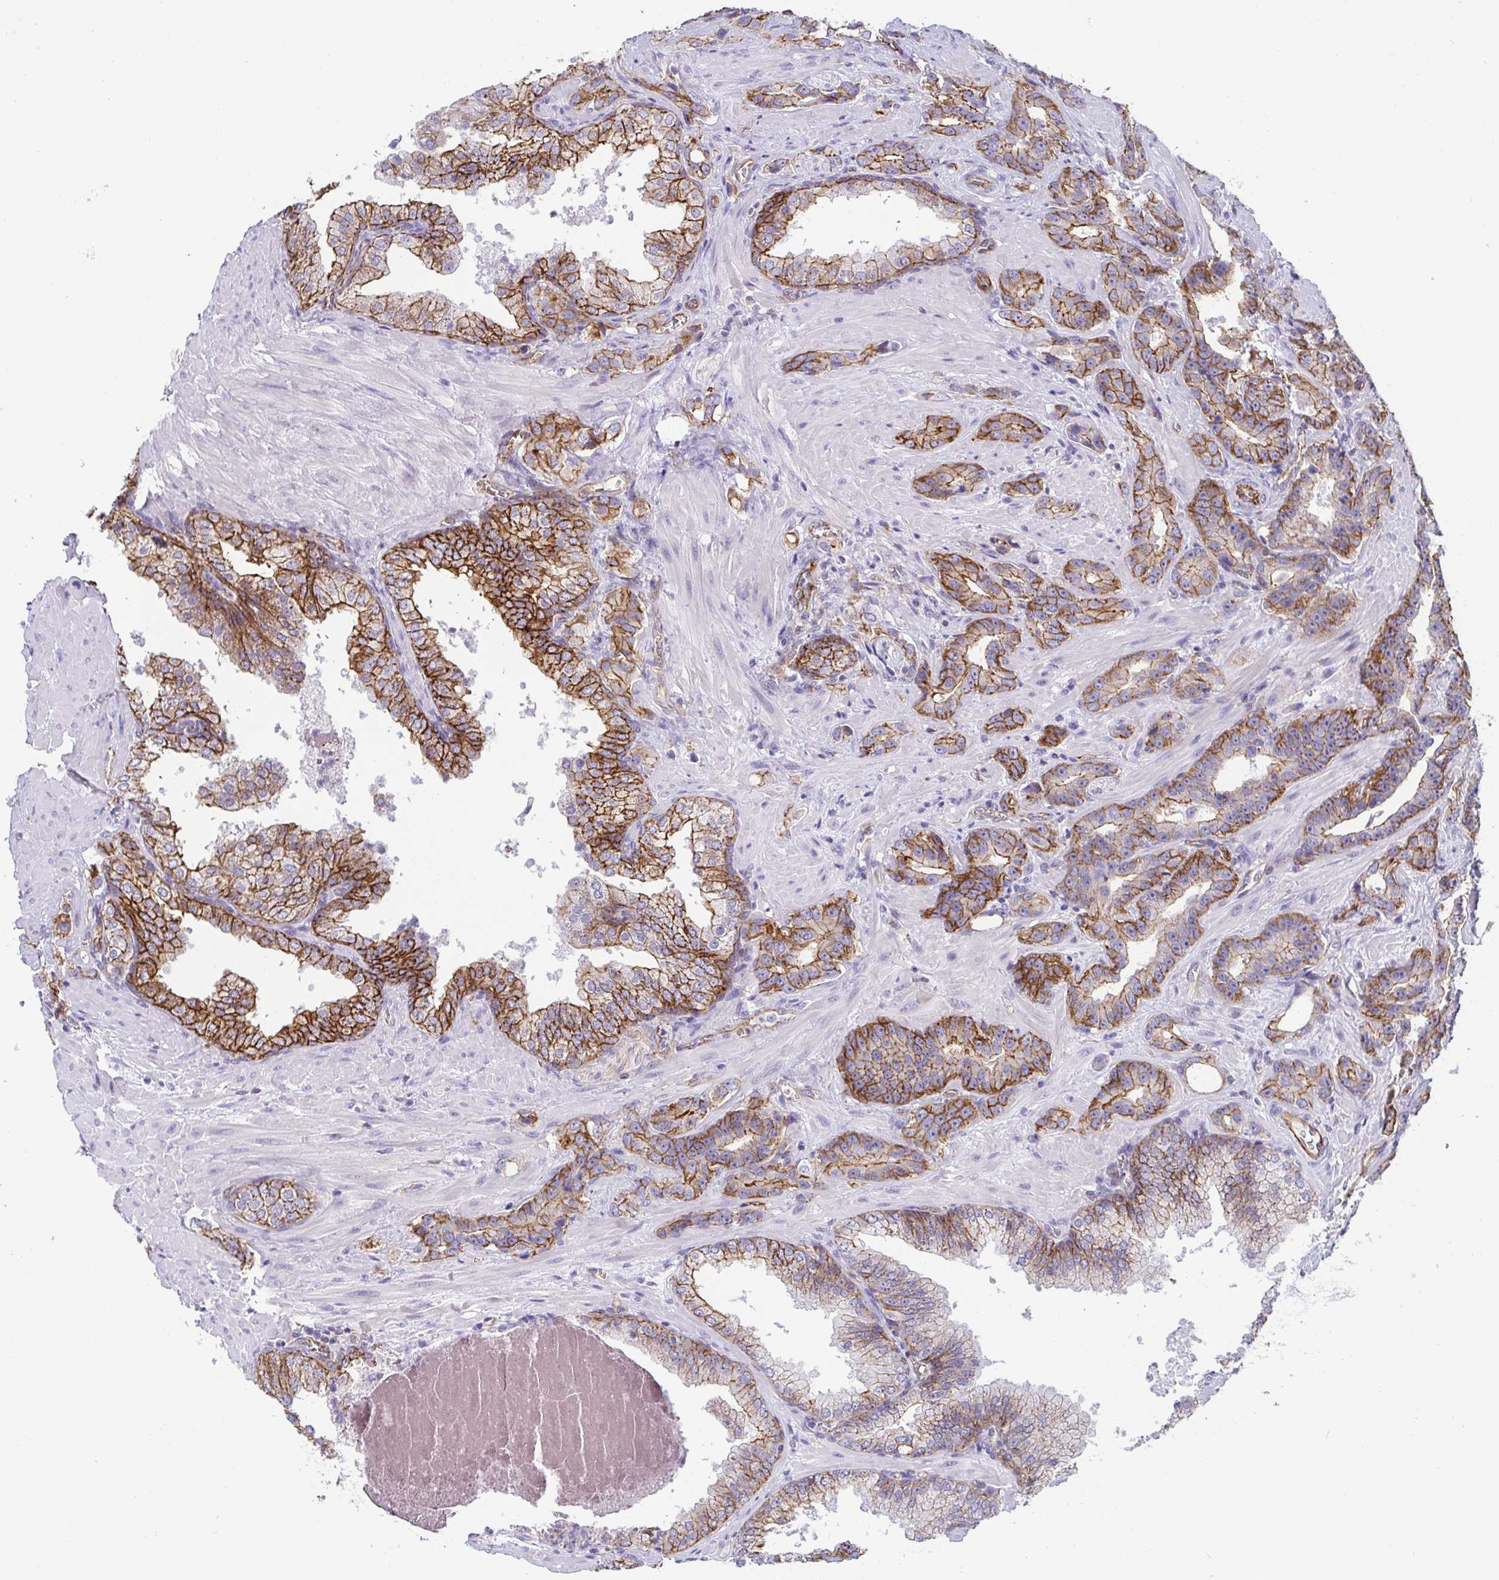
{"staining": {"intensity": "moderate", "quantity": ">75%", "location": "cytoplasmic/membranous"}, "tissue": "prostate cancer", "cell_type": "Tumor cells", "image_type": "cancer", "snomed": [{"axis": "morphology", "description": "Adenocarcinoma, High grade"}, {"axis": "topography", "description": "Prostate"}], "caption": "Protein expression by immunohistochemistry demonstrates moderate cytoplasmic/membranous positivity in approximately >75% of tumor cells in prostate adenocarcinoma (high-grade). (DAB (3,3'-diaminobenzidine) IHC with brightfield microscopy, high magnification).", "gene": "LIMA1", "patient": {"sex": "male", "age": 65}}